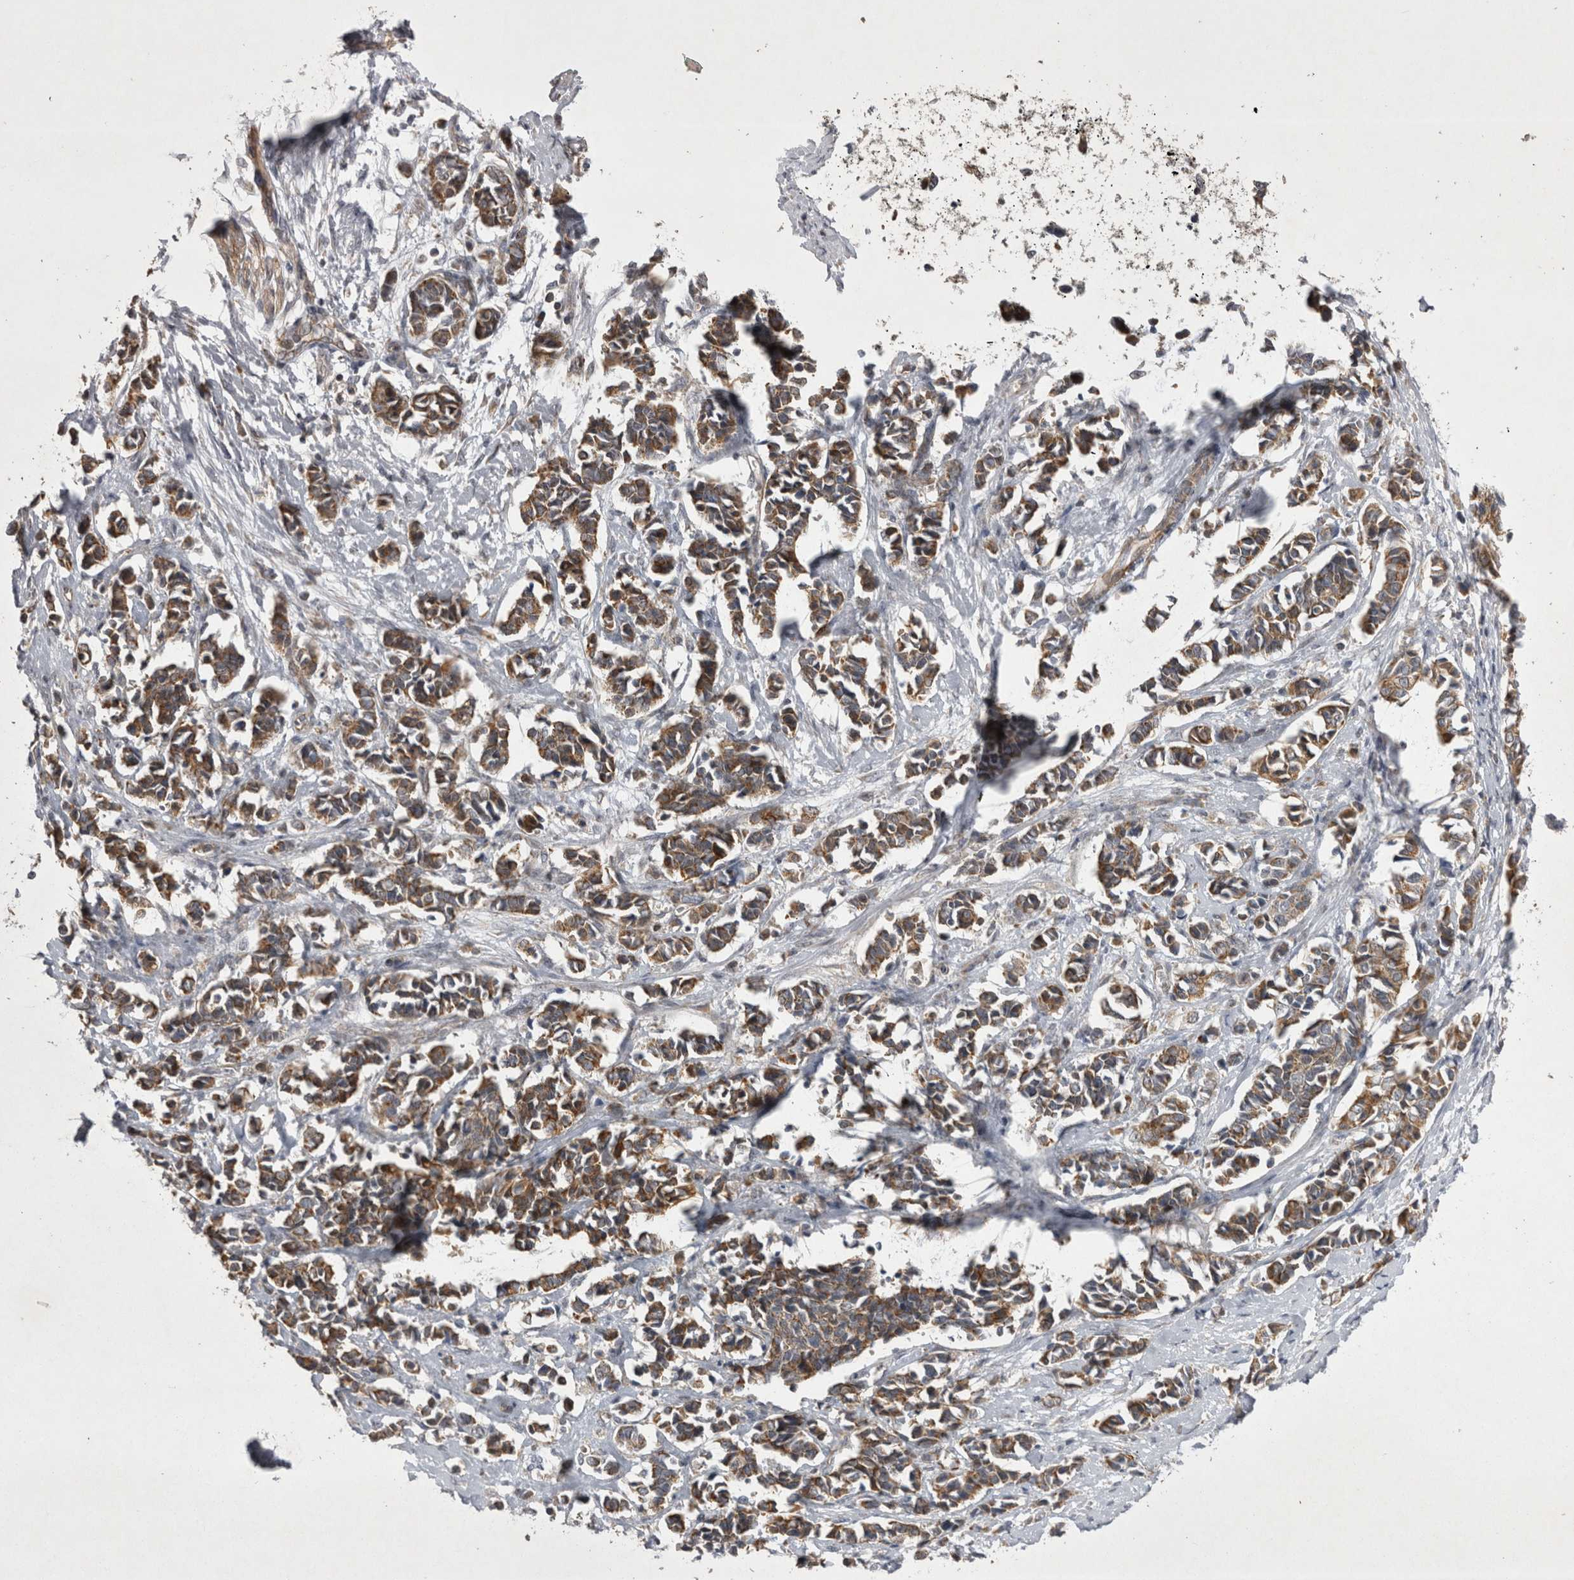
{"staining": {"intensity": "moderate", "quantity": ">75%", "location": "cytoplasmic/membranous"}, "tissue": "cervical cancer", "cell_type": "Tumor cells", "image_type": "cancer", "snomed": [{"axis": "morphology", "description": "Normal tissue, NOS"}, {"axis": "morphology", "description": "Squamous cell carcinoma, NOS"}, {"axis": "topography", "description": "Cervix"}], "caption": "IHC image of neoplastic tissue: cervical cancer stained using immunohistochemistry (IHC) displays medium levels of moderate protein expression localized specifically in the cytoplasmic/membranous of tumor cells, appearing as a cytoplasmic/membranous brown color.", "gene": "TSPOAP1", "patient": {"sex": "female", "age": 35}}